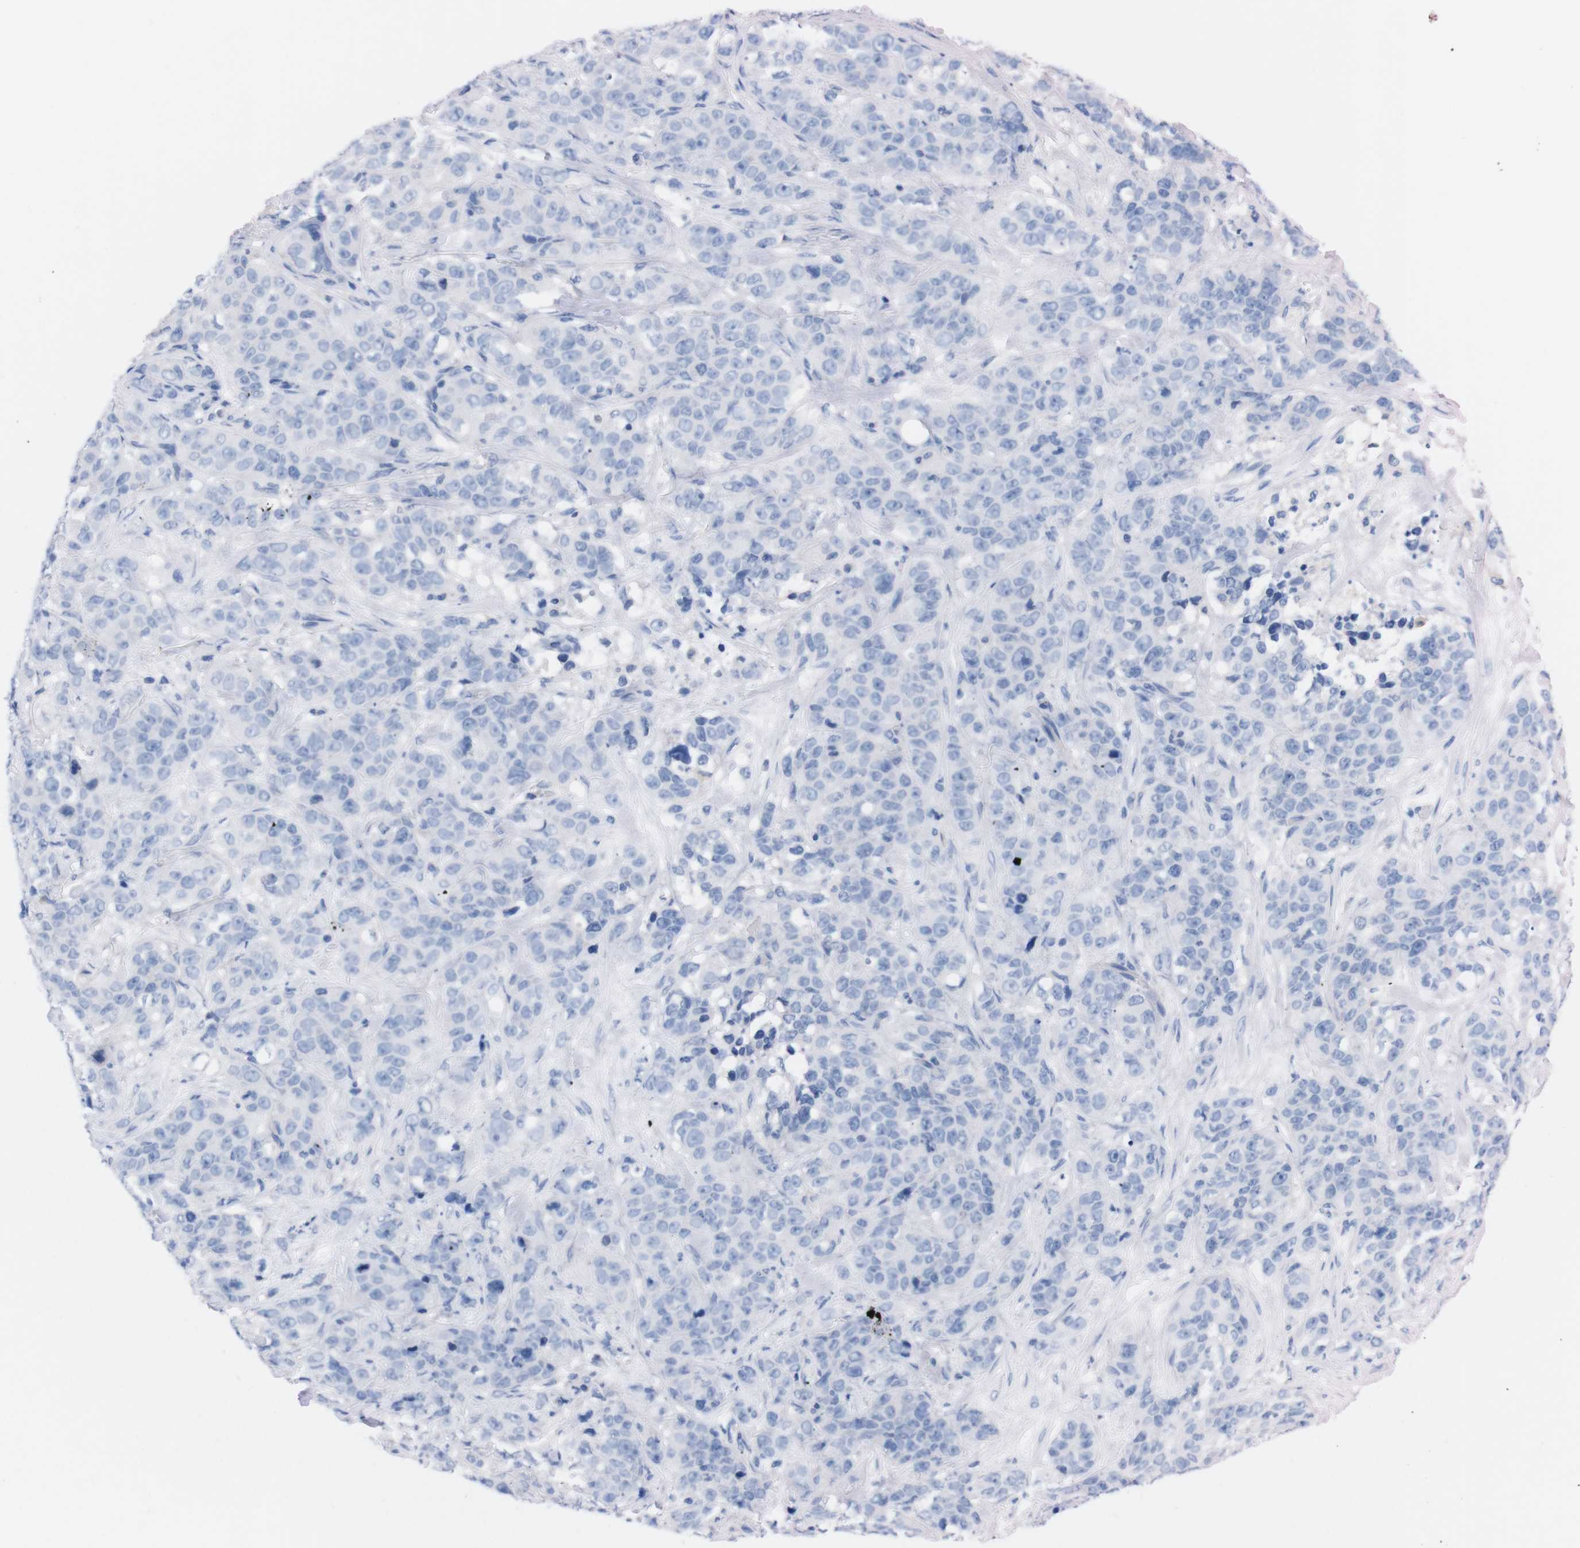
{"staining": {"intensity": "negative", "quantity": "none", "location": "none"}, "tissue": "stomach cancer", "cell_type": "Tumor cells", "image_type": "cancer", "snomed": [{"axis": "morphology", "description": "Adenocarcinoma, NOS"}, {"axis": "topography", "description": "Stomach"}], "caption": "A micrograph of human adenocarcinoma (stomach) is negative for staining in tumor cells.", "gene": "TMEM243", "patient": {"sex": "male", "age": 48}}